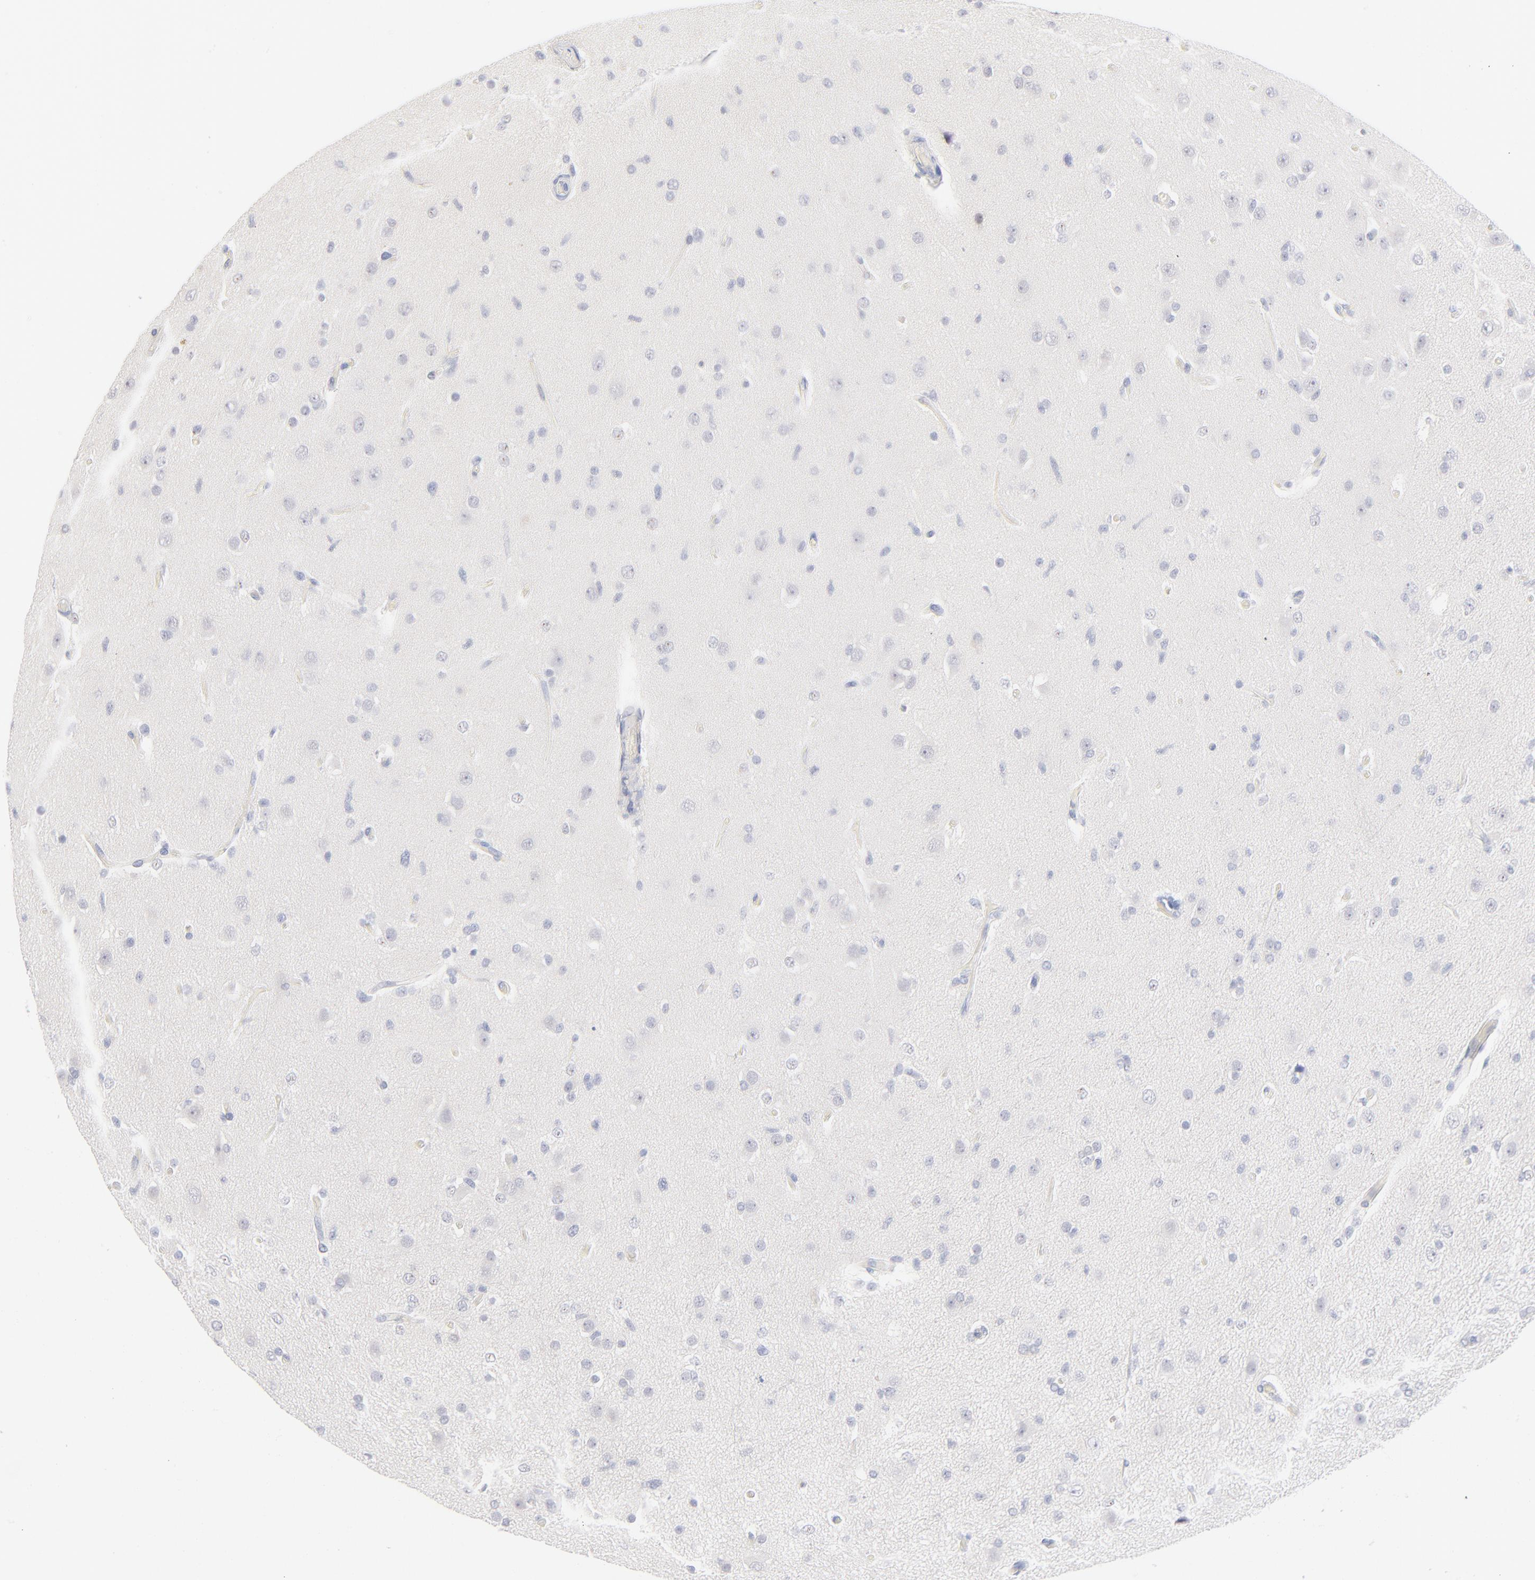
{"staining": {"intensity": "negative", "quantity": "none", "location": "none"}, "tissue": "glioma", "cell_type": "Tumor cells", "image_type": "cancer", "snomed": [{"axis": "morphology", "description": "Glioma, malignant, High grade"}, {"axis": "topography", "description": "Brain"}], "caption": "There is no significant staining in tumor cells of glioma.", "gene": "ONECUT1", "patient": {"sex": "male", "age": 33}}